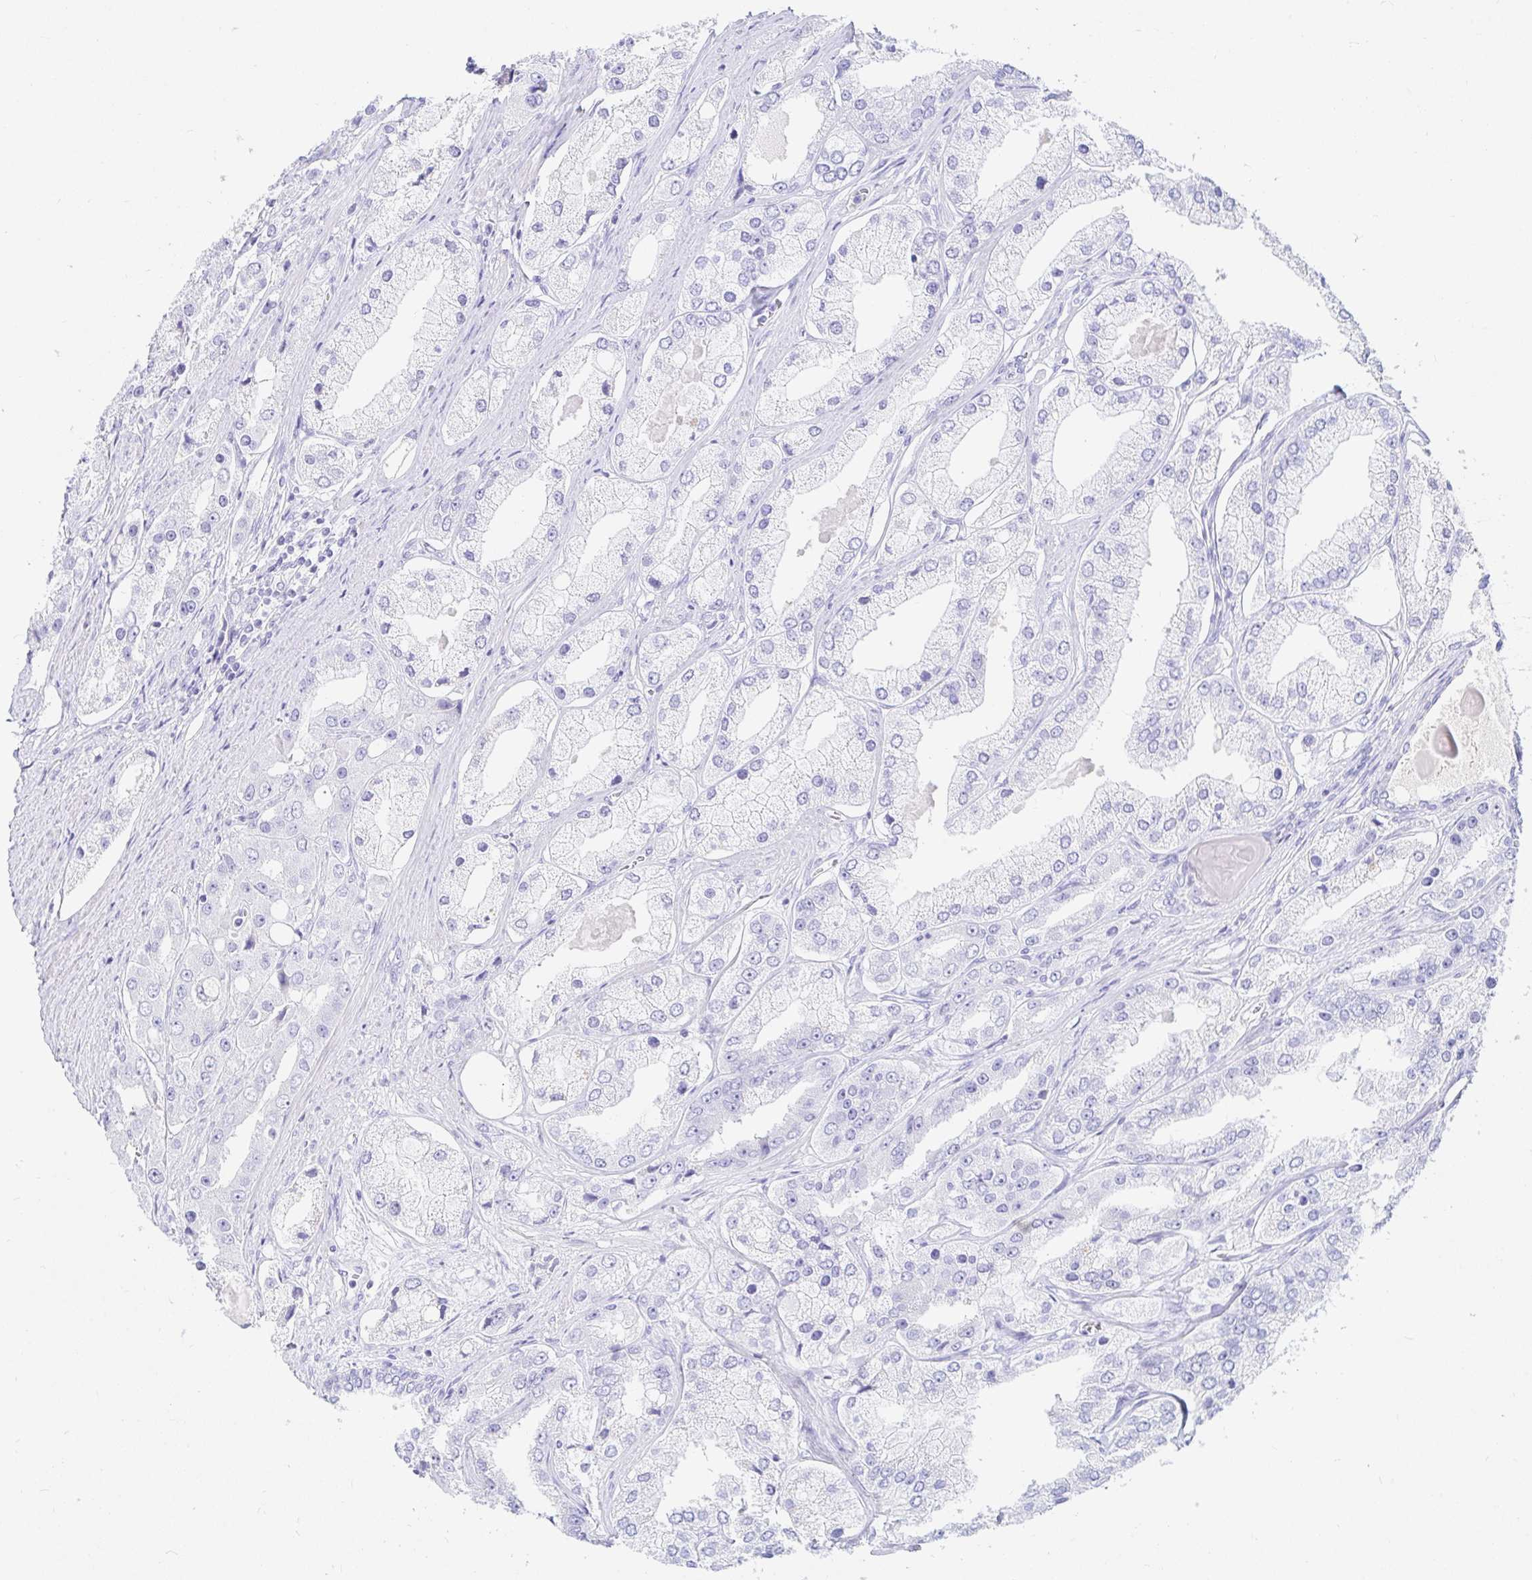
{"staining": {"intensity": "negative", "quantity": "none", "location": "none"}, "tissue": "prostate cancer", "cell_type": "Tumor cells", "image_type": "cancer", "snomed": [{"axis": "morphology", "description": "Adenocarcinoma, Low grade"}, {"axis": "topography", "description": "Prostate"}], "caption": "The image demonstrates no significant expression in tumor cells of prostate cancer (adenocarcinoma (low-grade)).", "gene": "NR2E1", "patient": {"sex": "male", "age": 69}}